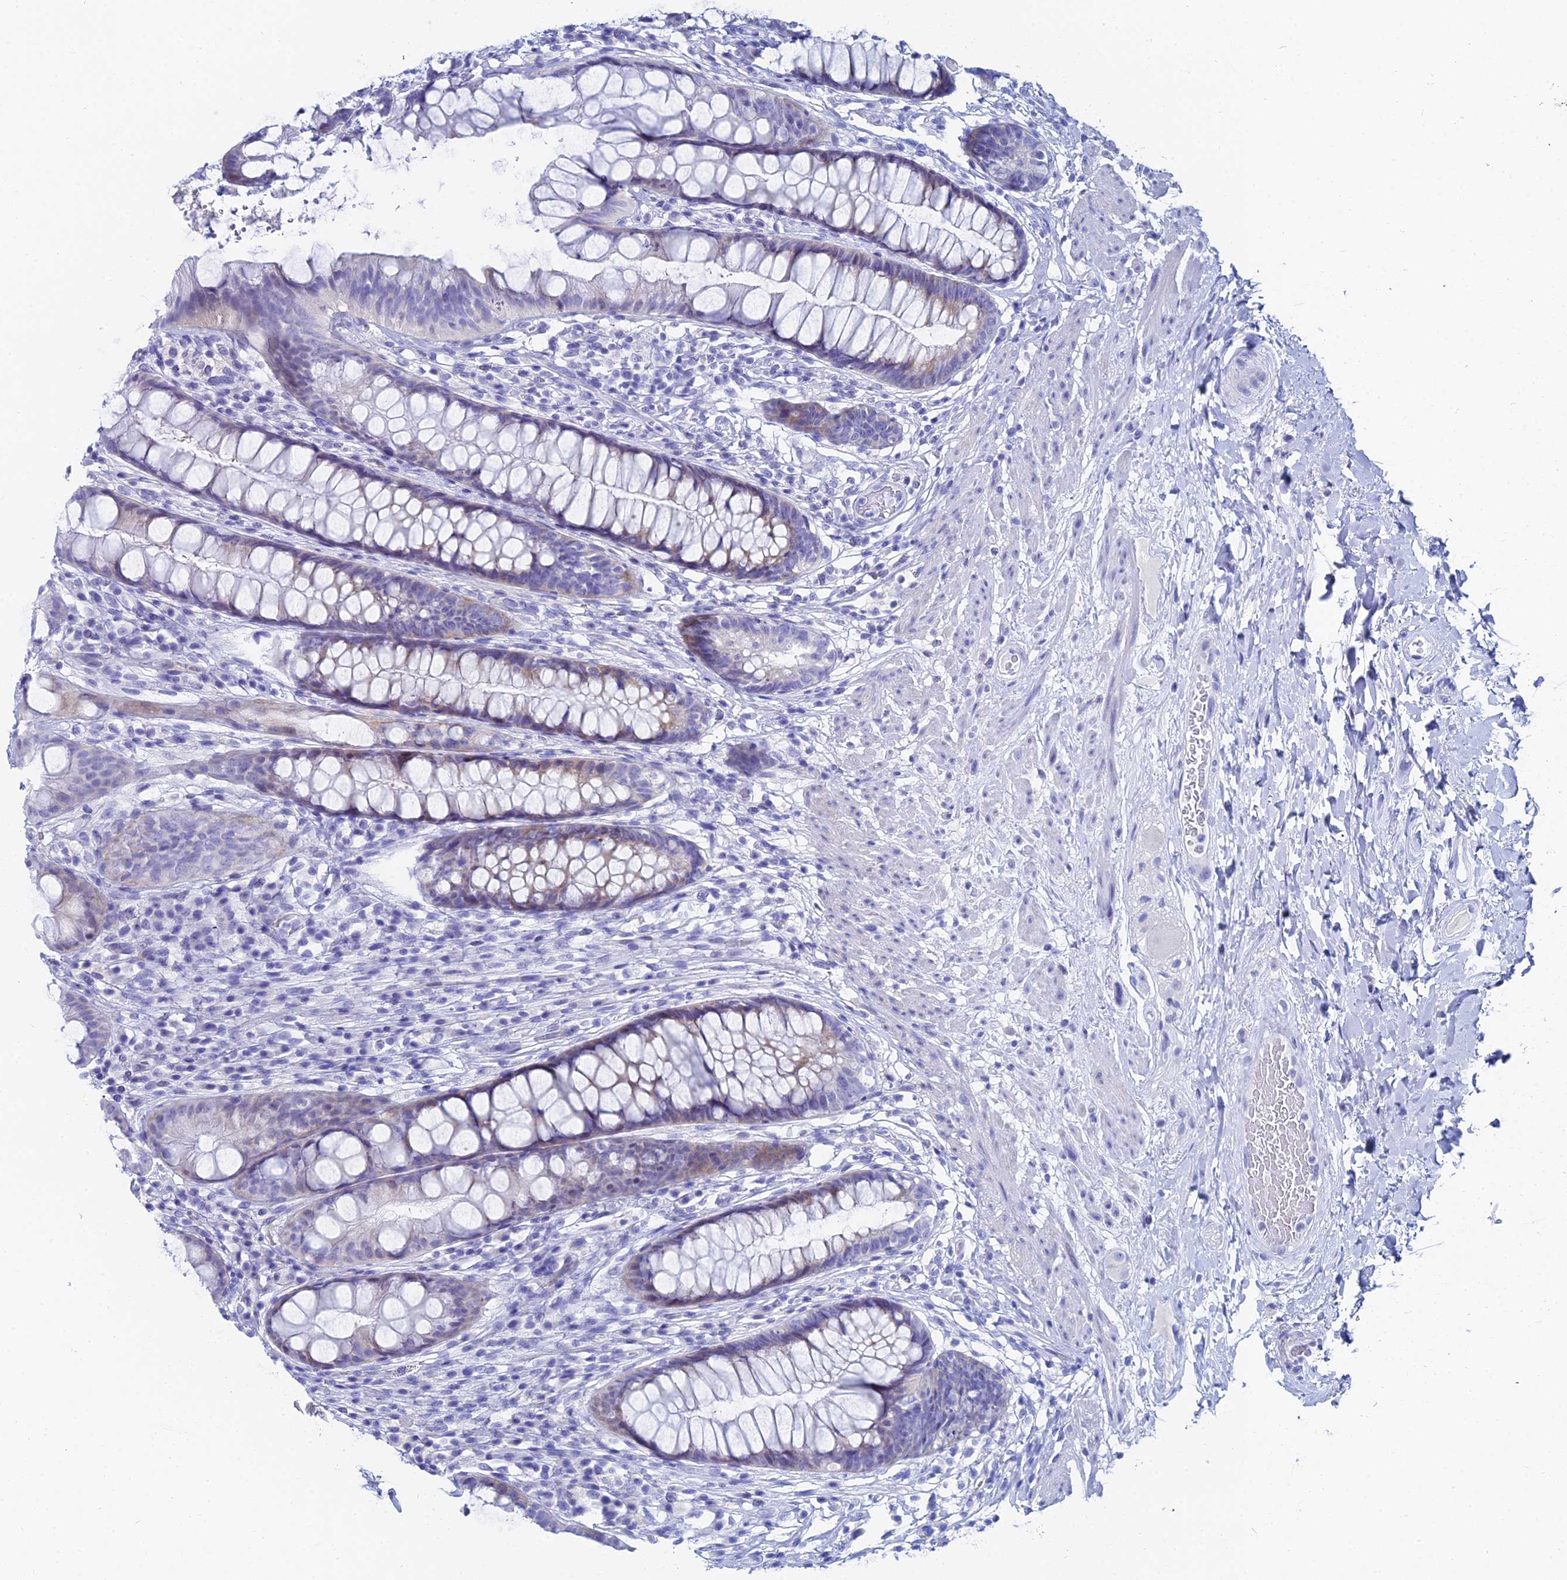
{"staining": {"intensity": "moderate", "quantity": "<25%", "location": "cytoplasmic/membranous"}, "tissue": "rectum", "cell_type": "Glandular cells", "image_type": "normal", "snomed": [{"axis": "morphology", "description": "Normal tissue, NOS"}, {"axis": "topography", "description": "Rectum"}], "caption": "IHC (DAB) staining of unremarkable human rectum exhibits moderate cytoplasmic/membranous protein expression in about <25% of glandular cells.", "gene": "HSPA1L", "patient": {"sex": "male", "age": 74}}